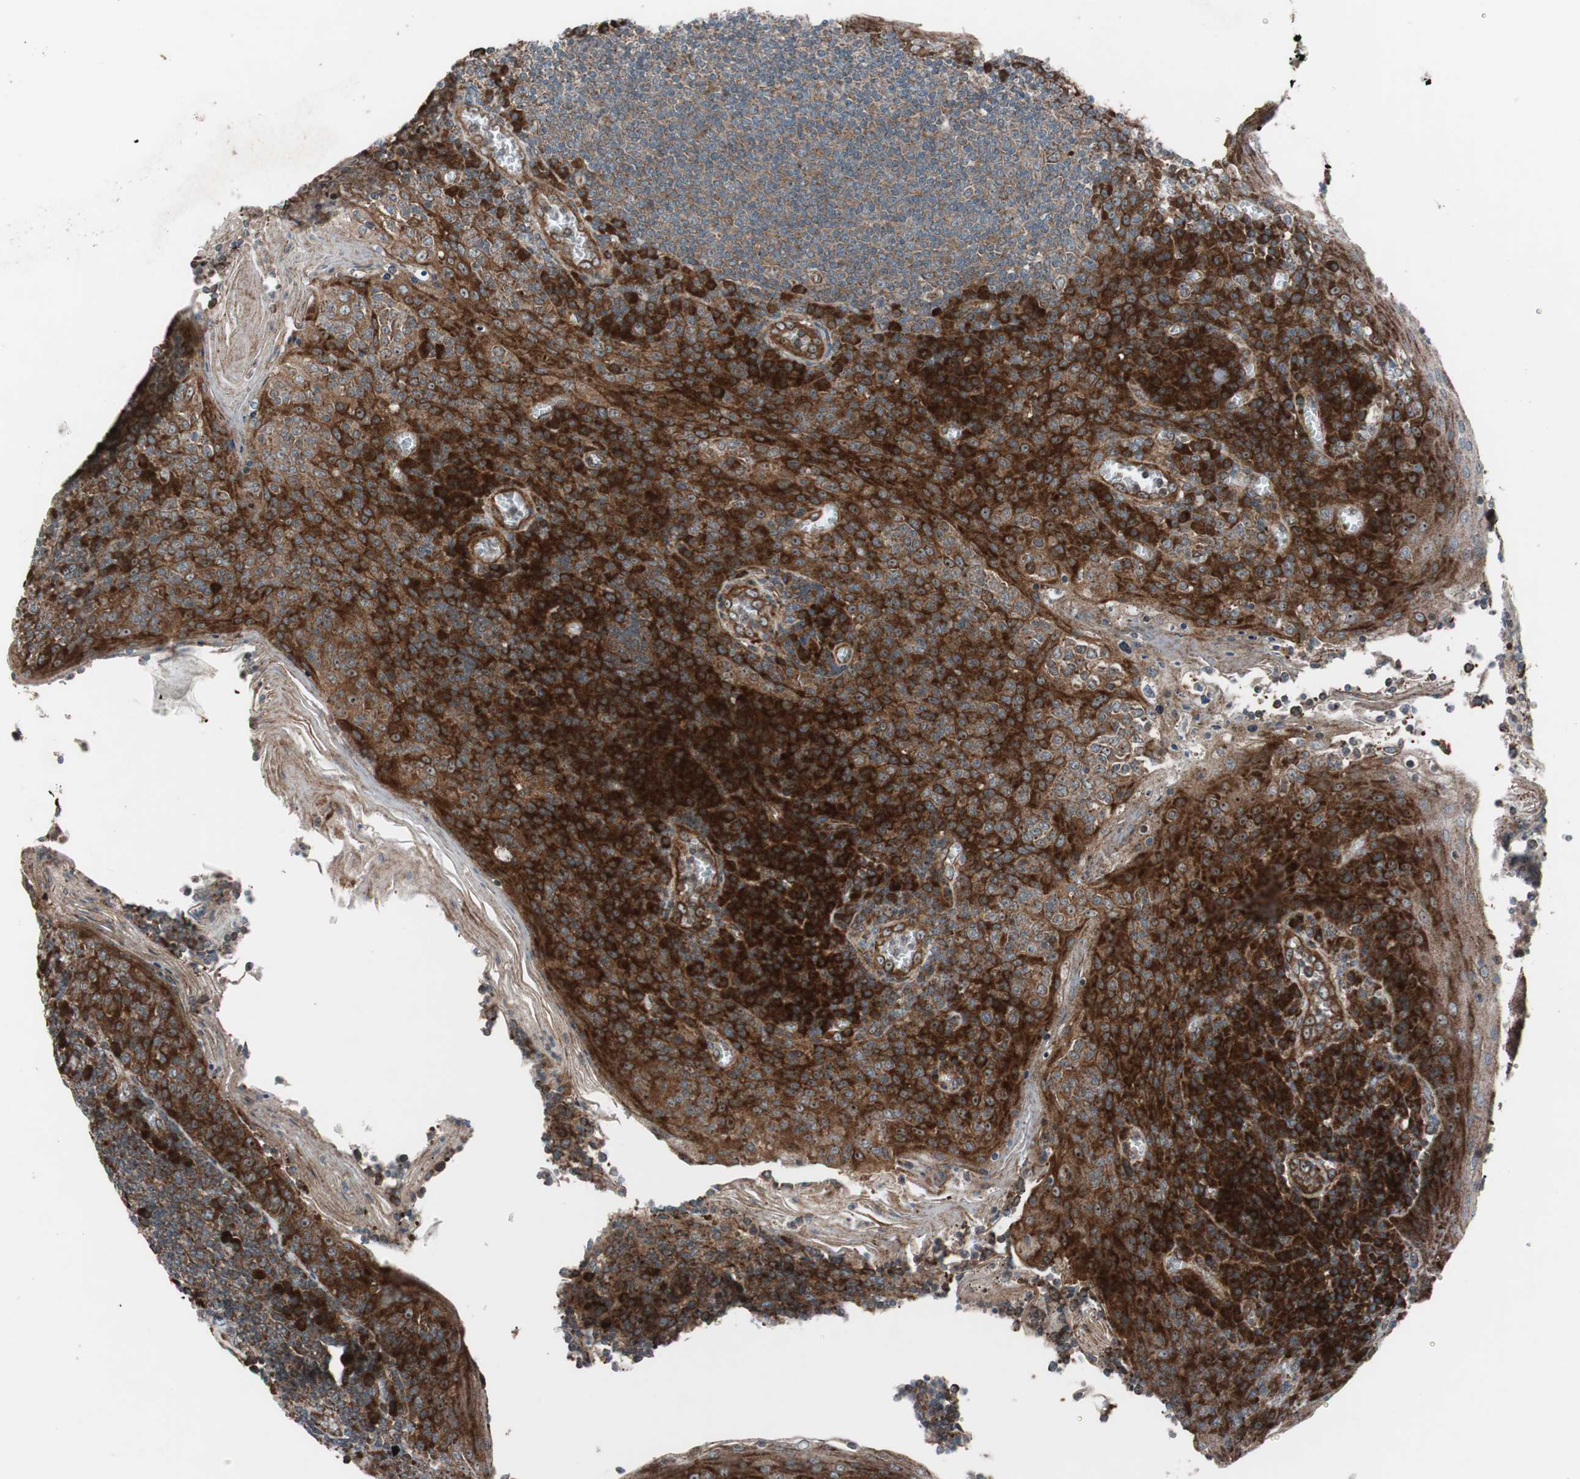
{"staining": {"intensity": "moderate", "quantity": ">75%", "location": "cytoplasmic/membranous"}, "tissue": "tonsil", "cell_type": "Germinal center cells", "image_type": "normal", "snomed": [{"axis": "morphology", "description": "Normal tissue, NOS"}, {"axis": "topography", "description": "Tonsil"}], "caption": "The photomicrograph shows immunohistochemical staining of benign tonsil. There is moderate cytoplasmic/membranous staining is present in approximately >75% of germinal center cells.", "gene": "CCL14", "patient": {"sex": "male", "age": 31}}